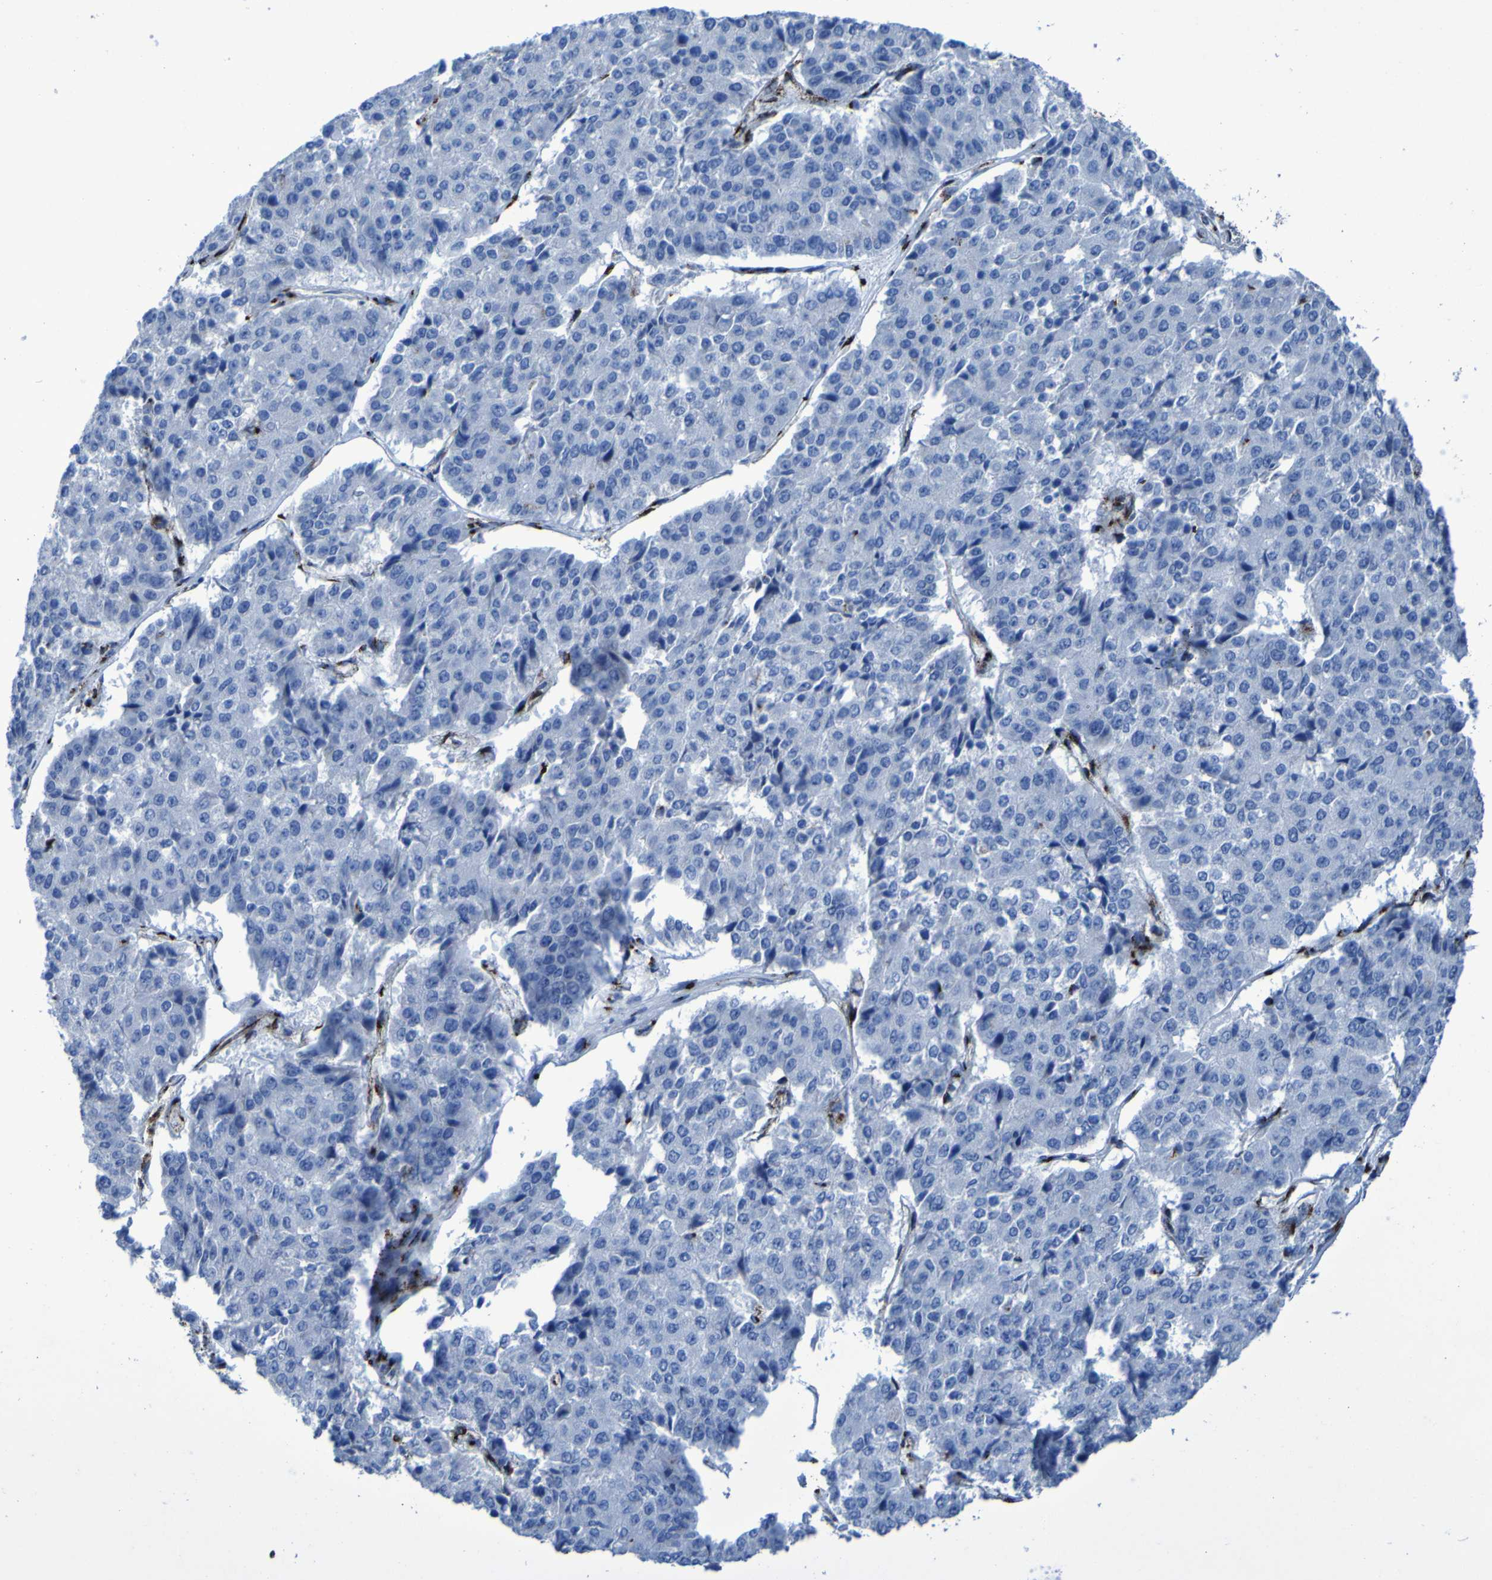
{"staining": {"intensity": "negative", "quantity": "none", "location": "none"}, "tissue": "pancreatic cancer", "cell_type": "Tumor cells", "image_type": "cancer", "snomed": [{"axis": "morphology", "description": "Adenocarcinoma, NOS"}, {"axis": "topography", "description": "Pancreas"}], "caption": "This photomicrograph is of pancreatic cancer (adenocarcinoma) stained with immunohistochemistry (IHC) to label a protein in brown with the nuclei are counter-stained blue. There is no expression in tumor cells.", "gene": "GOLM1", "patient": {"sex": "male", "age": 50}}